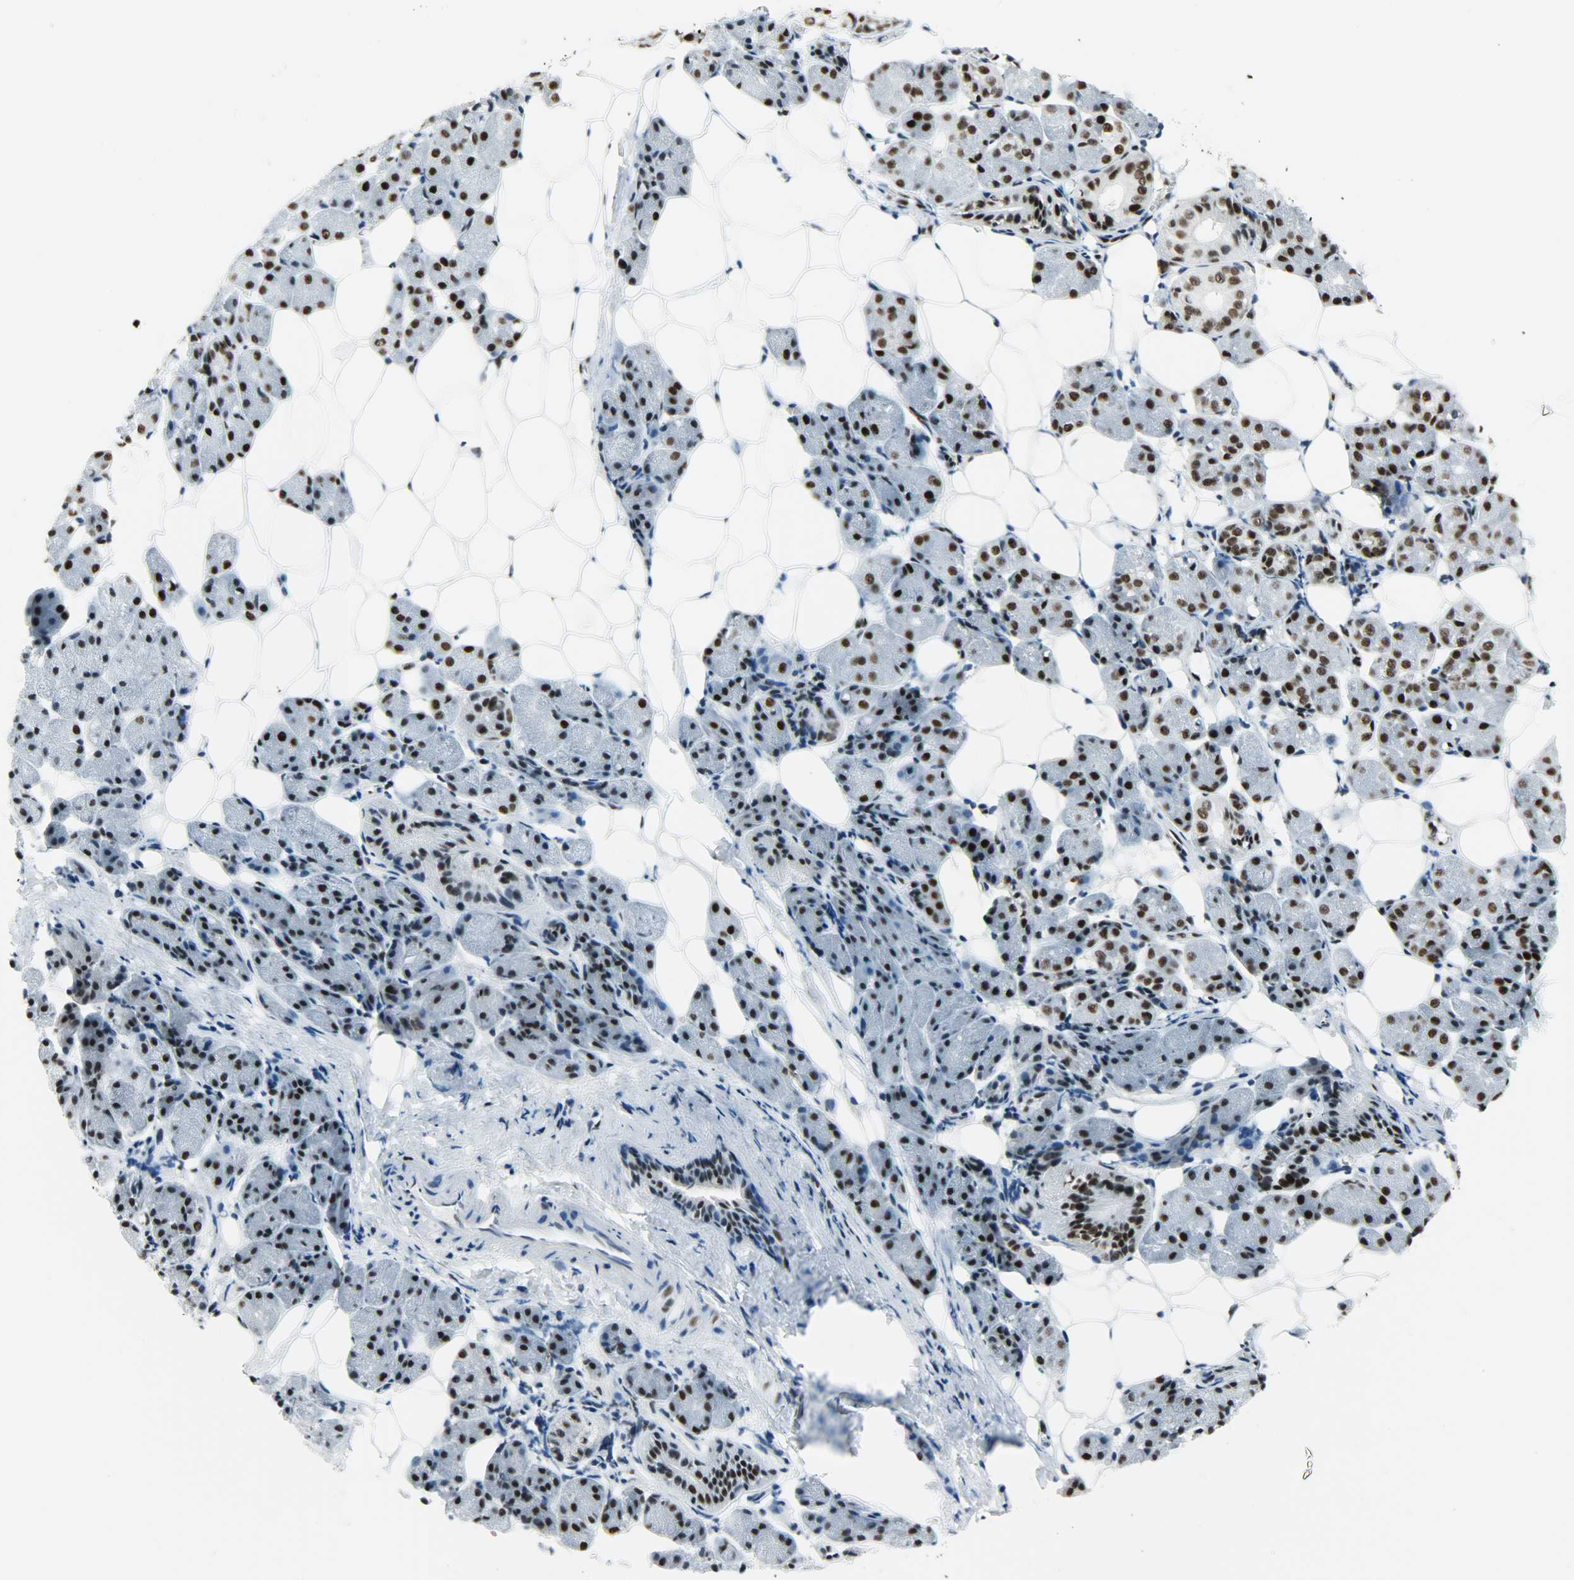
{"staining": {"intensity": "strong", "quantity": ">75%", "location": "nuclear"}, "tissue": "salivary gland", "cell_type": "Glandular cells", "image_type": "normal", "snomed": [{"axis": "morphology", "description": "Normal tissue, NOS"}, {"axis": "morphology", "description": "Adenoma, NOS"}, {"axis": "topography", "description": "Salivary gland"}], "caption": "The image exhibits immunohistochemical staining of benign salivary gland. There is strong nuclear positivity is seen in approximately >75% of glandular cells. (Brightfield microscopy of DAB IHC at high magnification).", "gene": "SNRPA", "patient": {"sex": "female", "age": 32}}